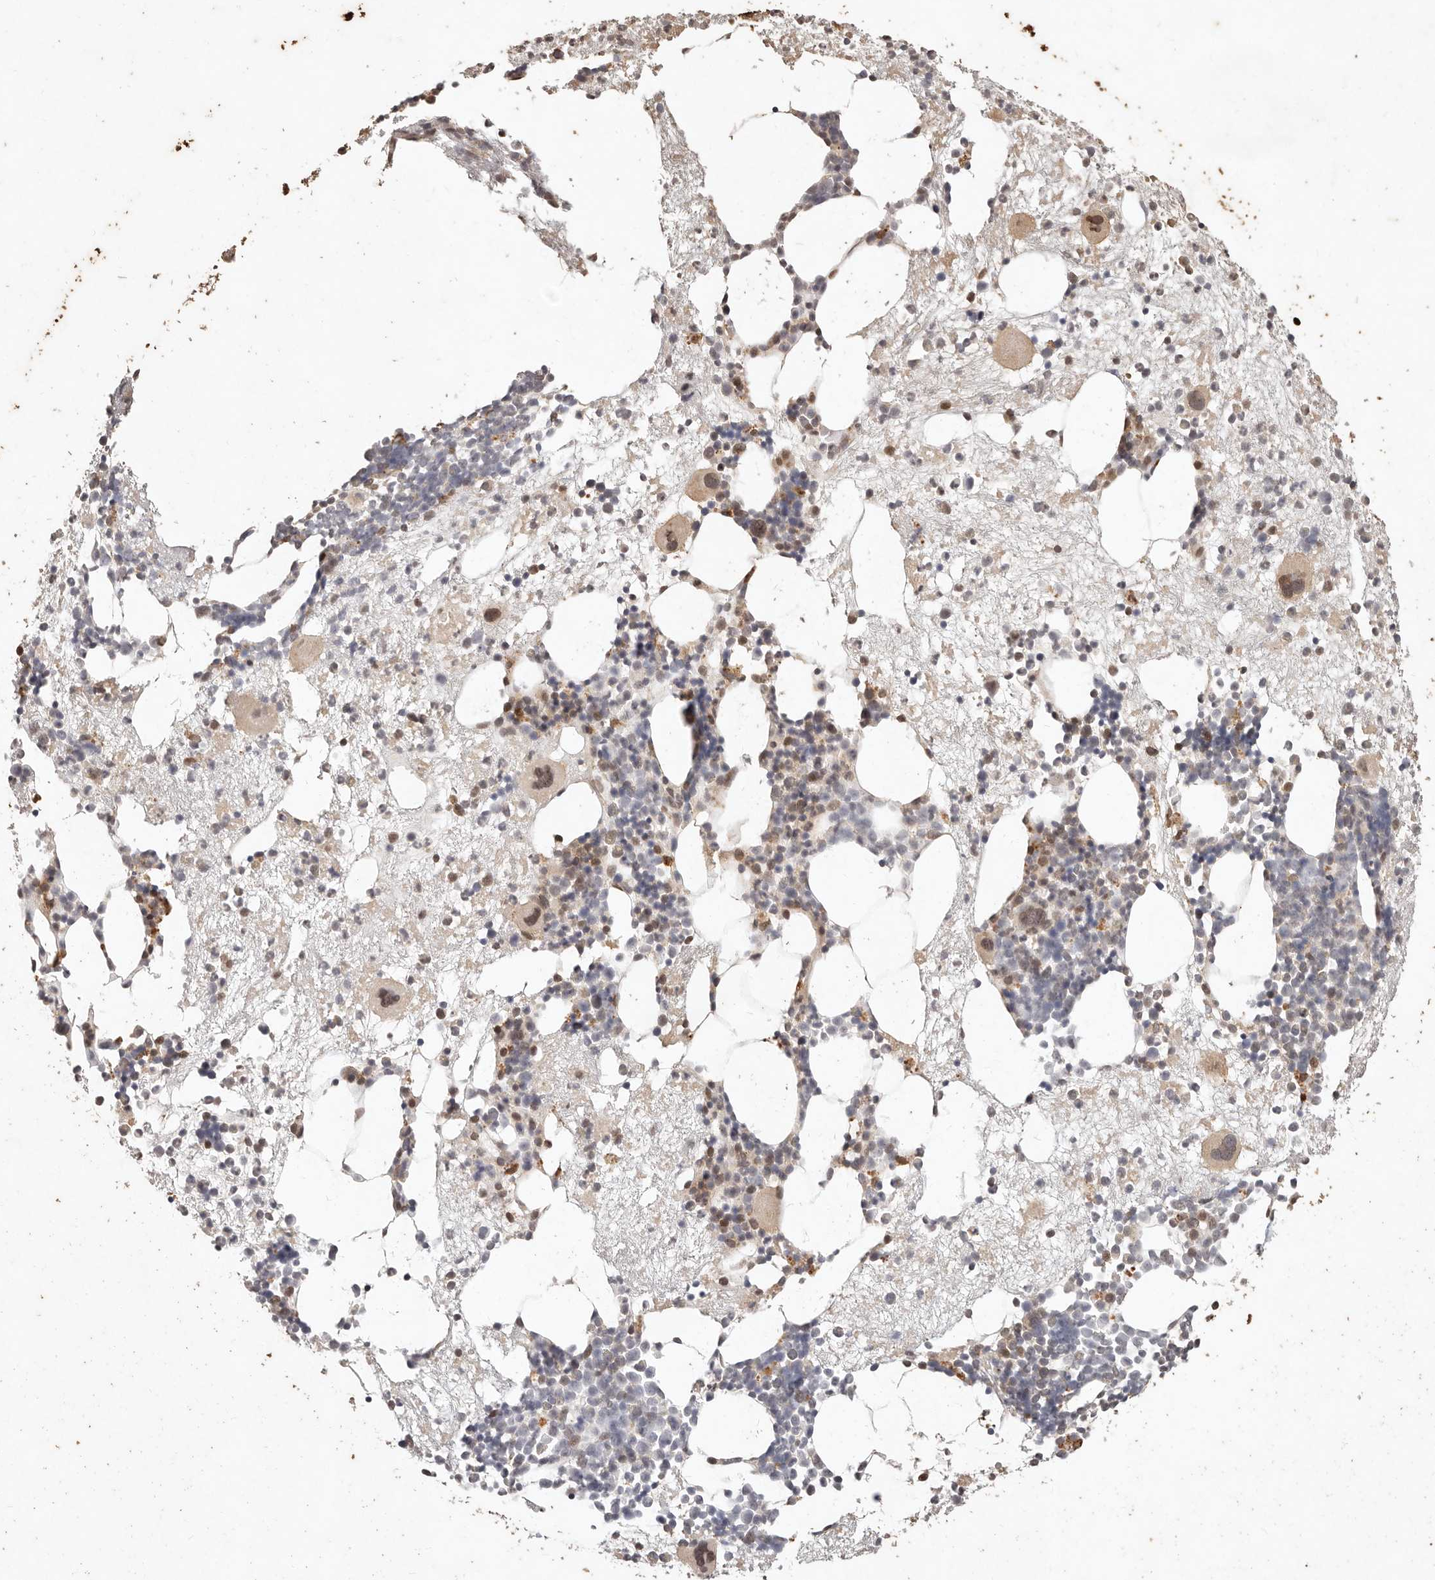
{"staining": {"intensity": "moderate", "quantity": "25%-75%", "location": "cytoplasmic/membranous,nuclear"}, "tissue": "bone marrow", "cell_type": "Hematopoietic cells", "image_type": "normal", "snomed": [{"axis": "morphology", "description": "Normal tissue, NOS"}, {"axis": "topography", "description": "Bone marrow"}], "caption": "This image demonstrates immunohistochemistry staining of benign bone marrow, with medium moderate cytoplasmic/membranous,nuclear expression in approximately 25%-75% of hematopoietic cells.", "gene": "KIF9", "patient": {"sex": "male", "age": 54}}